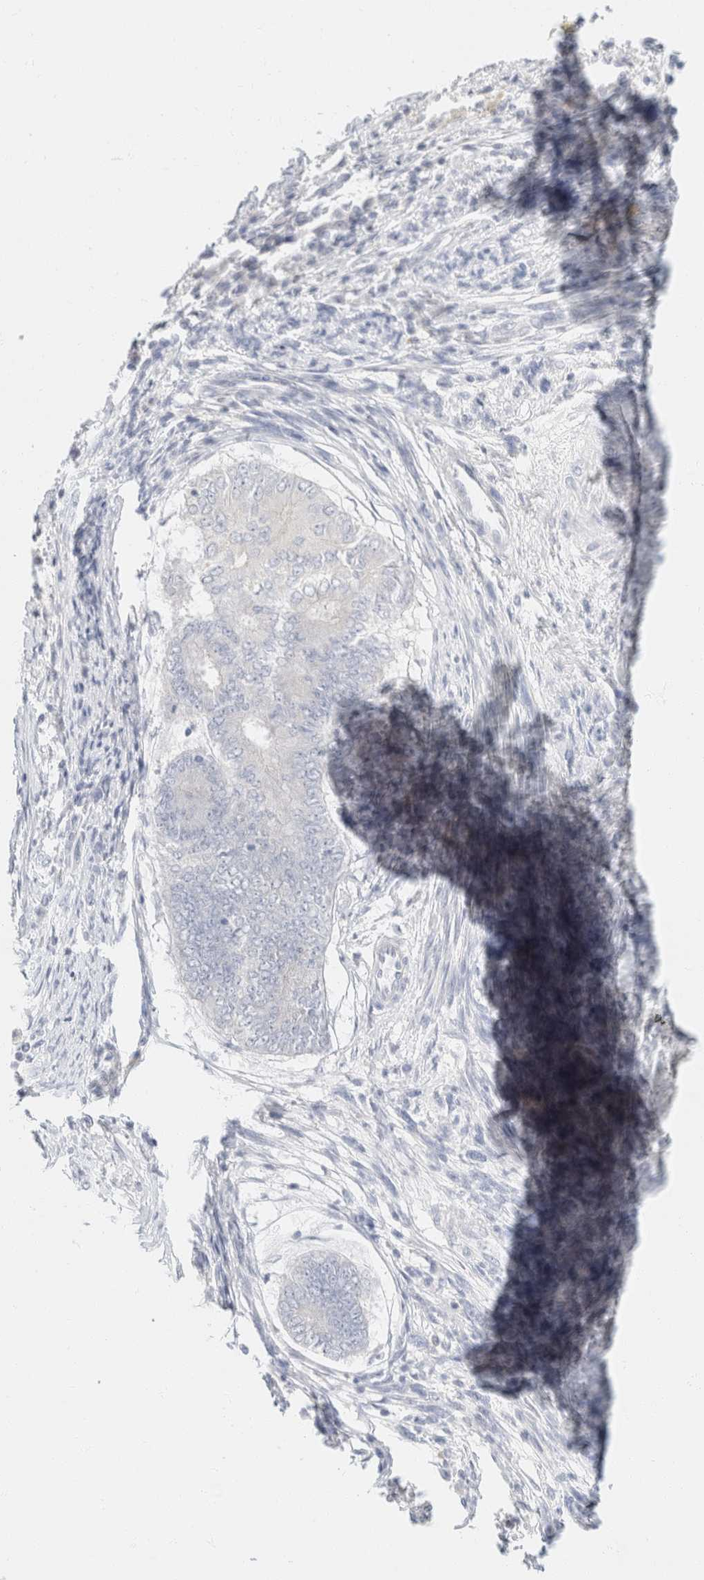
{"staining": {"intensity": "negative", "quantity": "none", "location": "none"}, "tissue": "endometrial cancer", "cell_type": "Tumor cells", "image_type": "cancer", "snomed": [{"axis": "morphology", "description": "Polyp, NOS"}, {"axis": "morphology", "description": "Adenocarcinoma, NOS"}, {"axis": "morphology", "description": "Adenoma, NOS"}, {"axis": "topography", "description": "Endometrium"}], "caption": "Immunohistochemistry (IHC) of human polyp (endometrial) exhibits no expression in tumor cells.", "gene": "KRT20", "patient": {"sex": "female", "age": 79}}